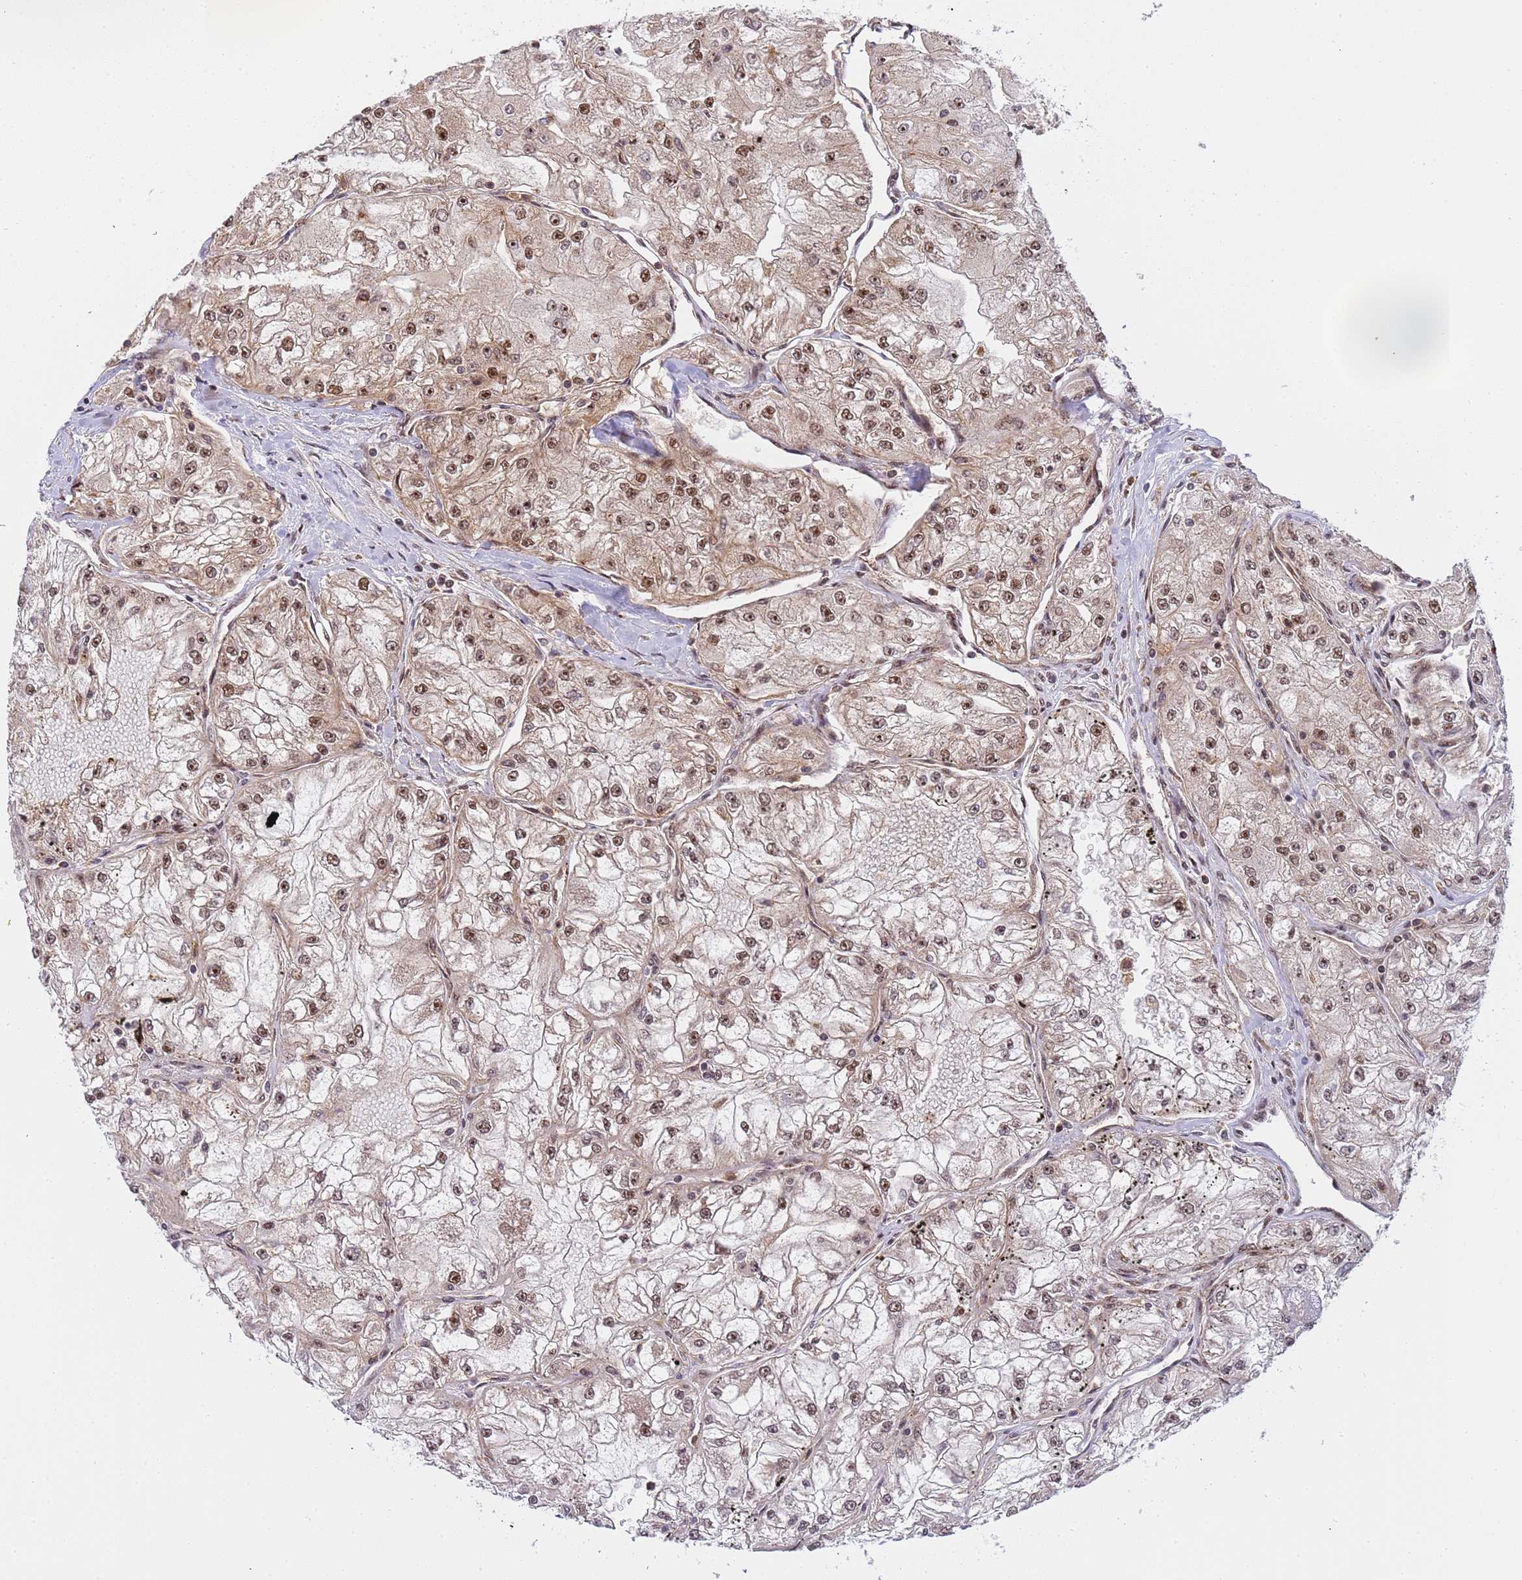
{"staining": {"intensity": "moderate", "quantity": ">75%", "location": "nuclear"}, "tissue": "renal cancer", "cell_type": "Tumor cells", "image_type": "cancer", "snomed": [{"axis": "morphology", "description": "Adenocarcinoma, NOS"}, {"axis": "topography", "description": "Kidney"}], "caption": "IHC (DAB) staining of human renal cancer shows moderate nuclear protein positivity in about >75% of tumor cells.", "gene": "EMC2", "patient": {"sex": "female", "age": 72}}